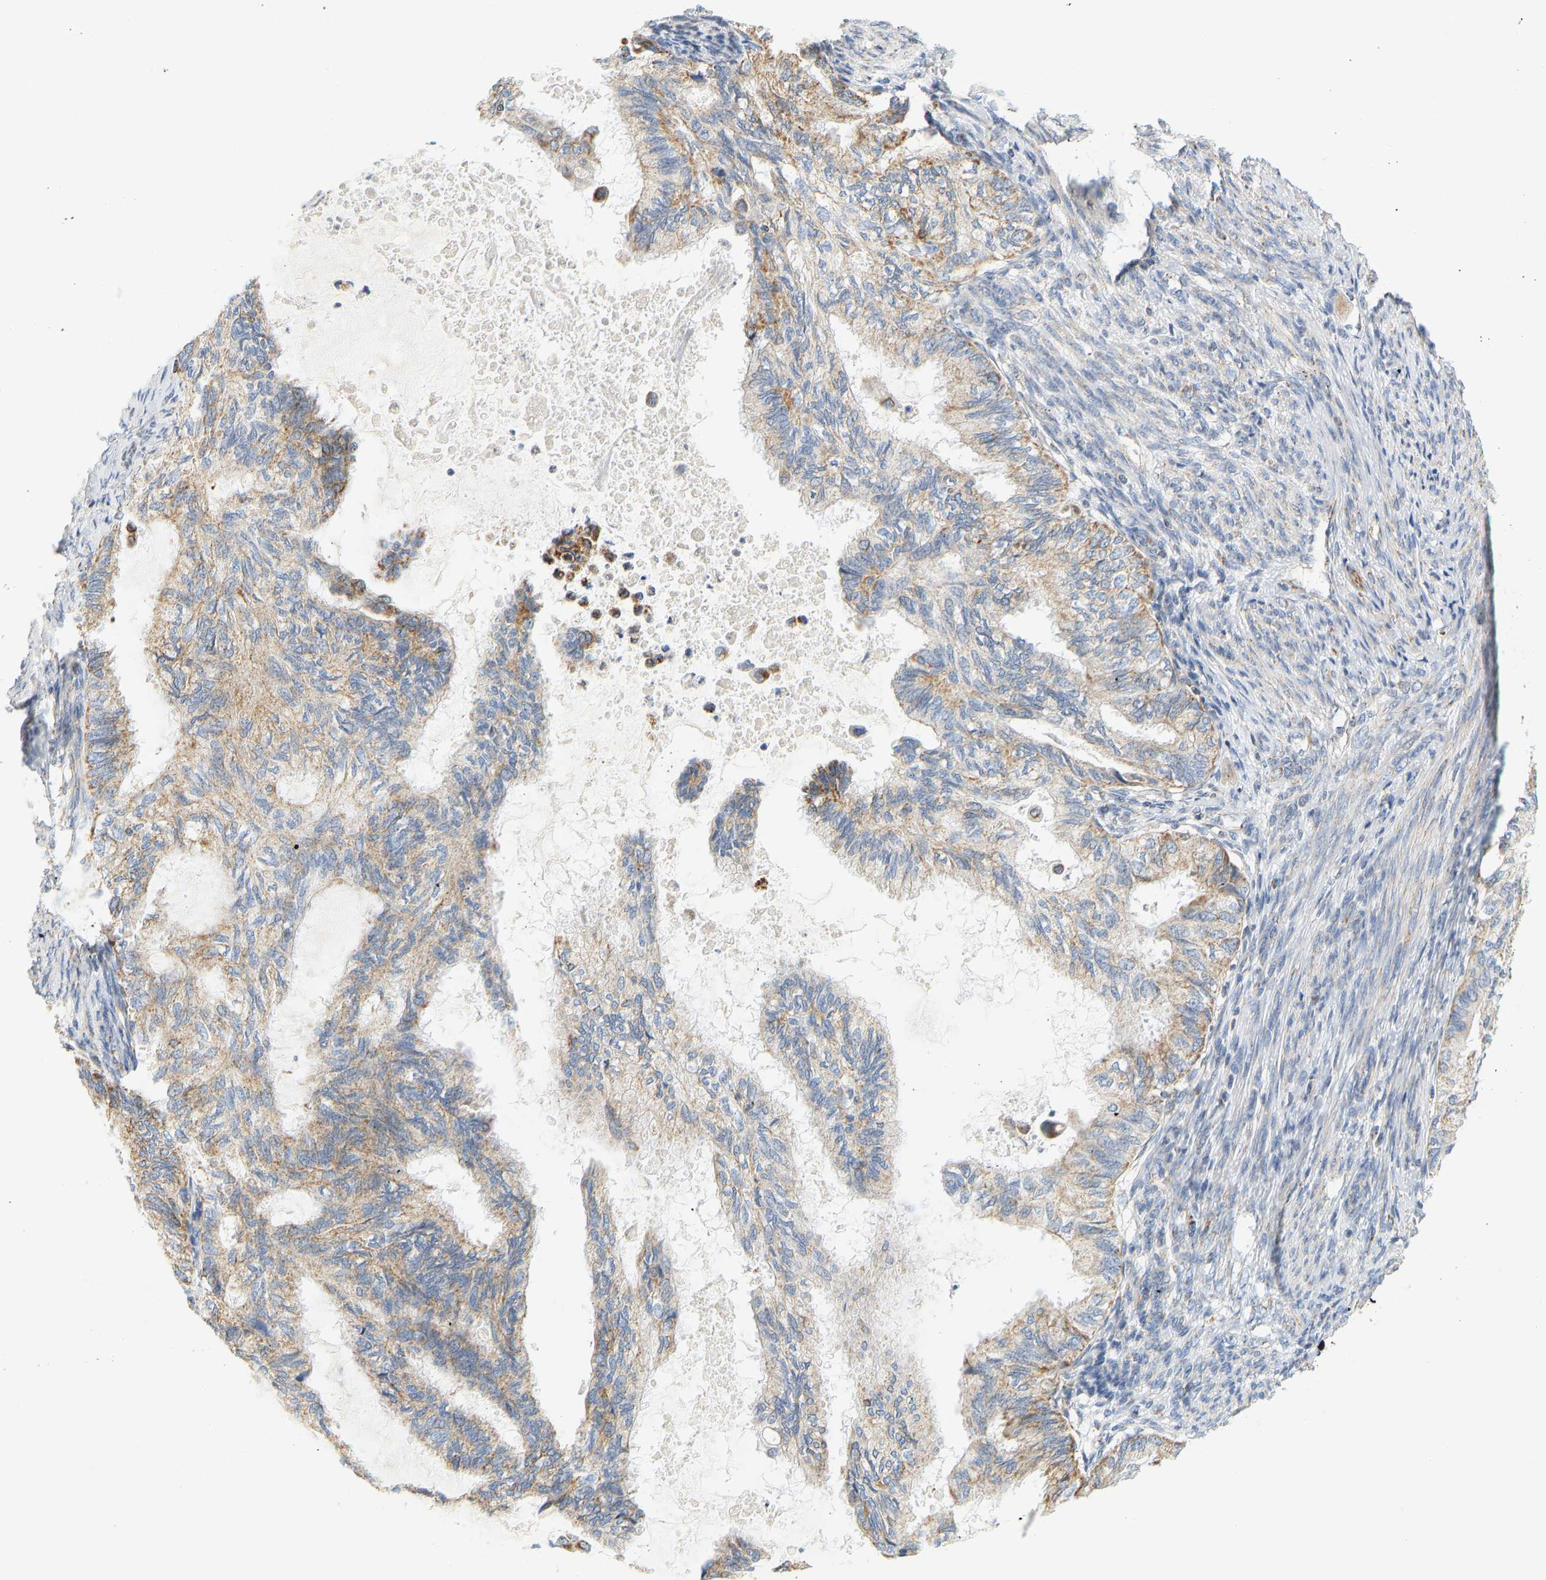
{"staining": {"intensity": "weak", "quantity": ">75%", "location": "cytoplasmic/membranous"}, "tissue": "cervical cancer", "cell_type": "Tumor cells", "image_type": "cancer", "snomed": [{"axis": "morphology", "description": "Normal tissue, NOS"}, {"axis": "morphology", "description": "Adenocarcinoma, NOS"}, {"axis": "topography", "description": "Cervix"}, {"axis": "topography", "description": "Endometrium"}], "caption": "Immunohistochemistry (IHC) of cervical cancer exhibits low levels of weak cytoplasmic/membranous positivity in about >75% of tumor cells.", "gene": "GRPEL2", "patient": {"sex": "female", "age": 86}}